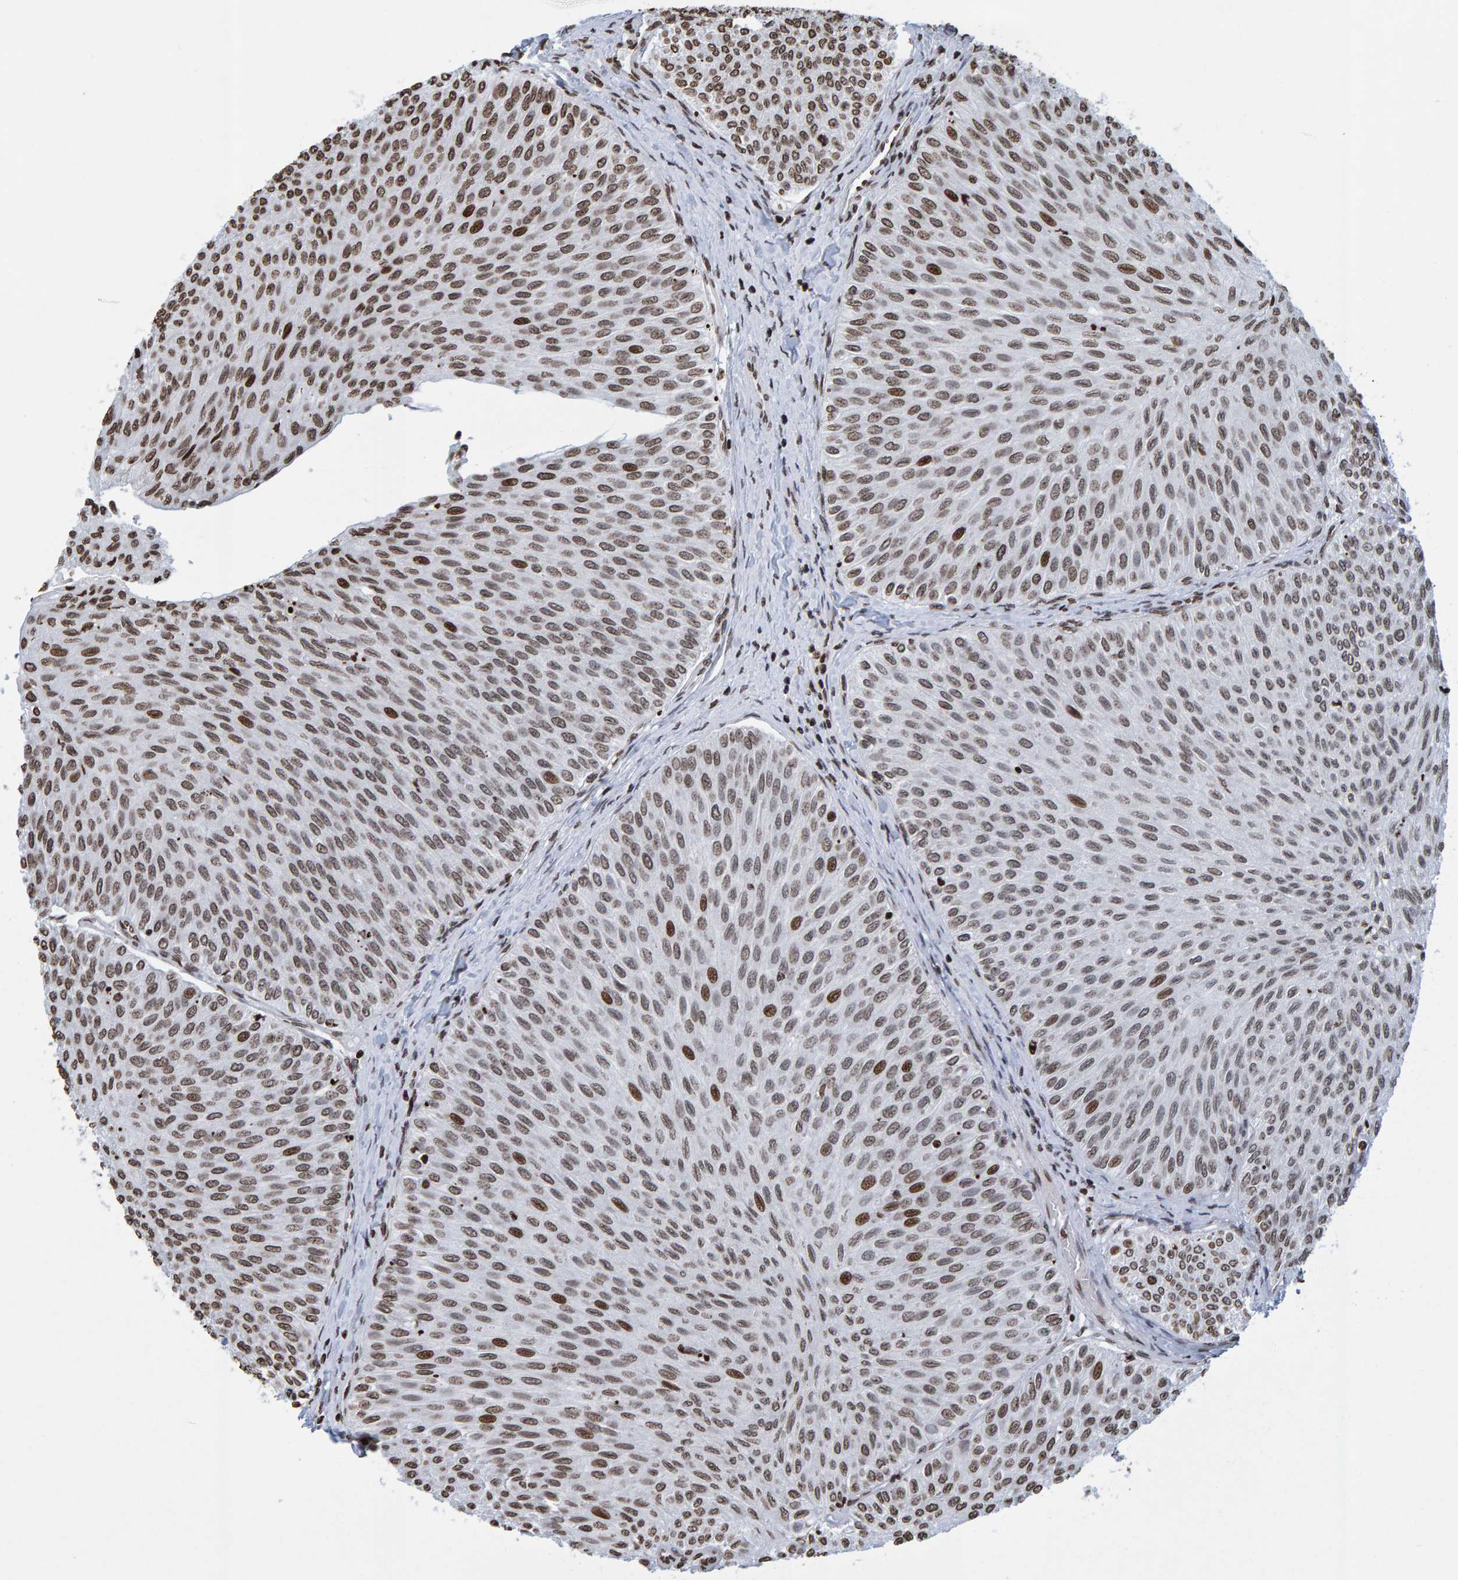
{"staining": {"intensity": "strong", "quantity": "25%-75%", "location": "nuclear"}, "tissue": "urothelial cancer", "cell_type": "Tumor cells", "image_type": "cancer", "snomed": [{"axis": "morphology", "description": "Urothelial carcinoma, Low grade"}, {"axis": "topography", "description": "Urinary bladder"}], "caption": "DAB immunohistochemical staining of urothelial cancer exhibits strong nuclear protein positivity in approximately 25%-75% of tumor cells.", "gene": "BRF2", "patient": {"sex": "male", "age": 78}}